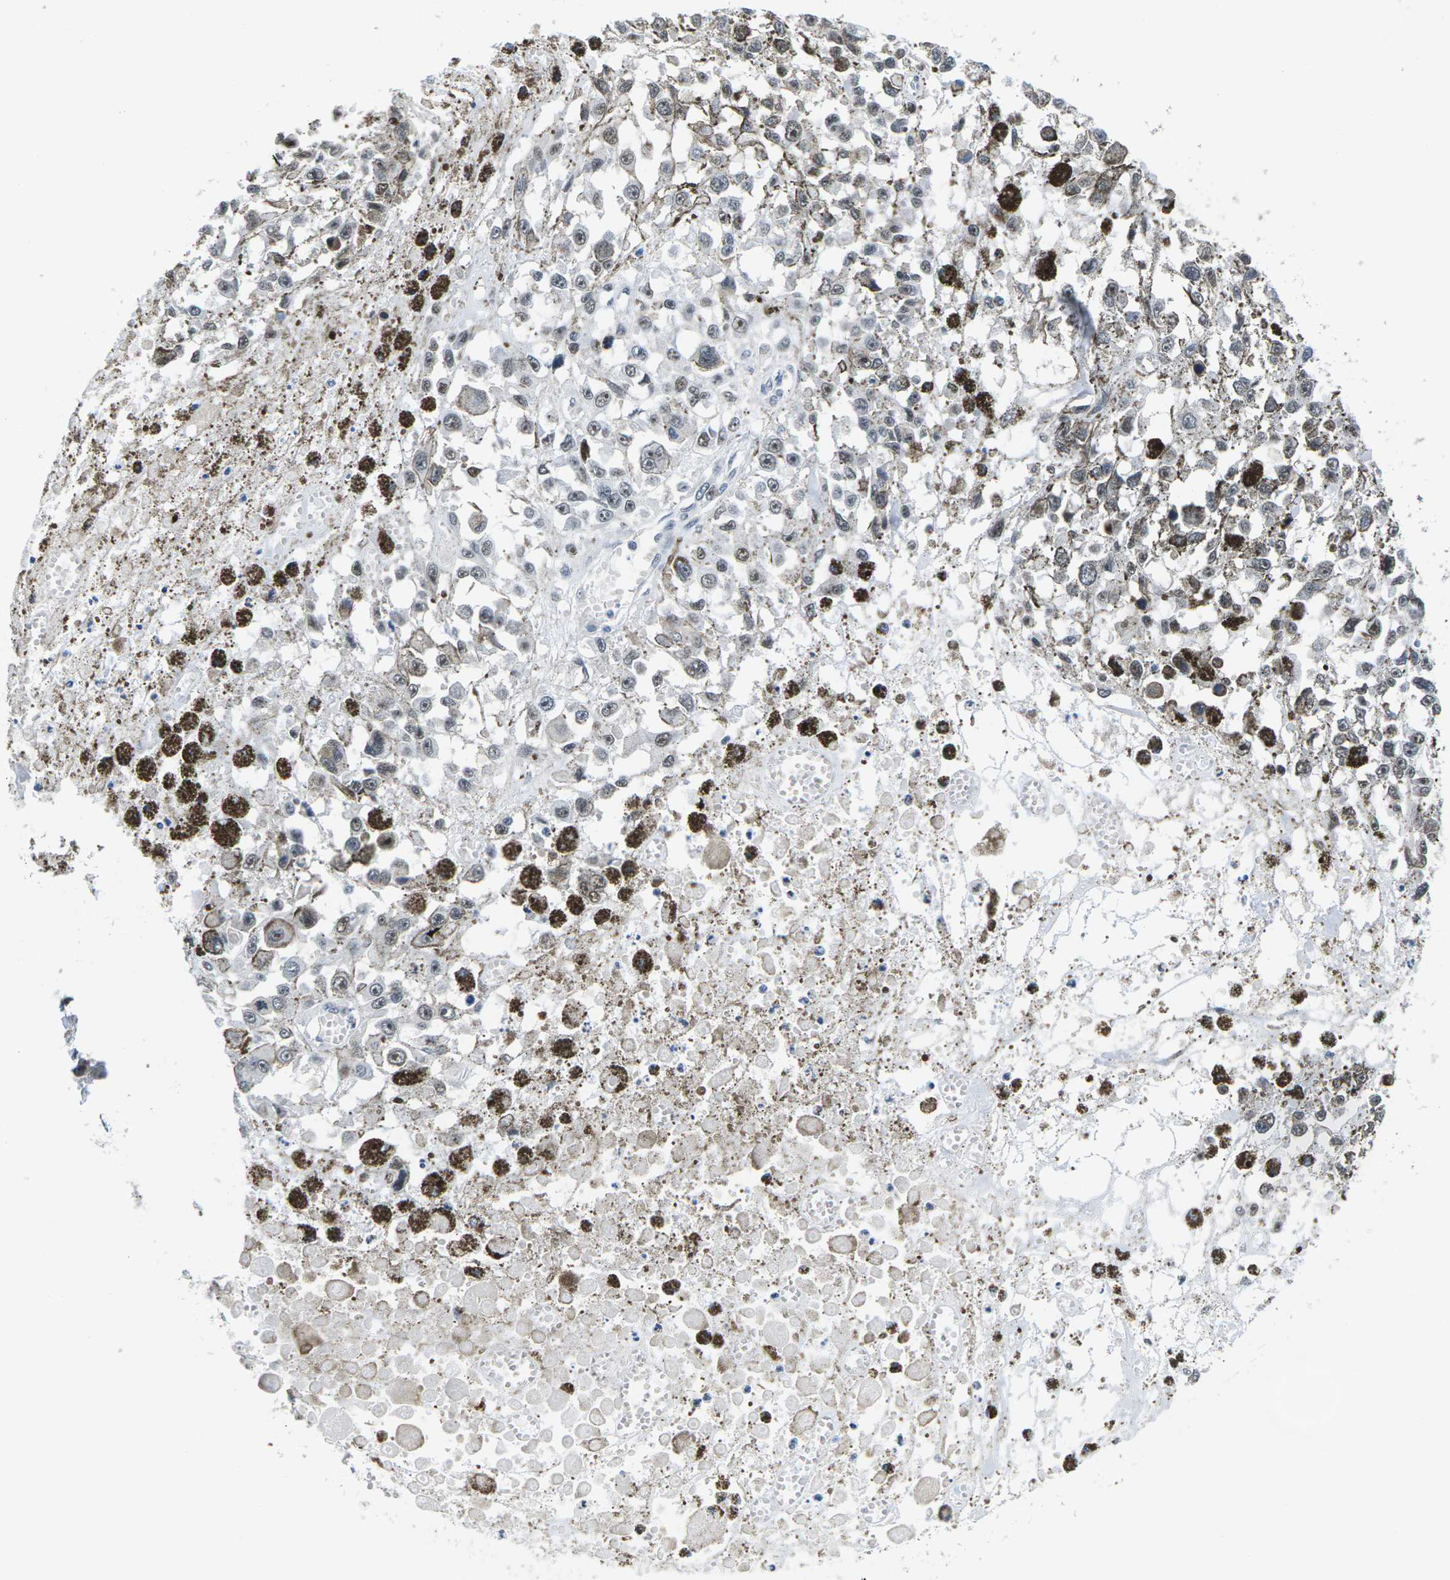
{"staining": {"intensity": "weak", "quantity": "<25%", "location": "nuclear"}, "tissue": "melanoma", "cell_type": "Tumor cells", "image_type": "cancer", "snomed": [{"axis": "morphology", "description": "Malignant melanoma, Metastatic site"}, {"axis": "topography", "description": "Lymph node"}], "caption": "The immunohistochemistry (IHC) photomicrograph has no significant staining in tumor cells of malignant melanoma (metastatic site) tissue. (Brightfield microscopy of DAB immunohistochemistry (IHC) at high magnification).", "gene": "NSRP1", "patient": {"sex": "male", "age": 59}}